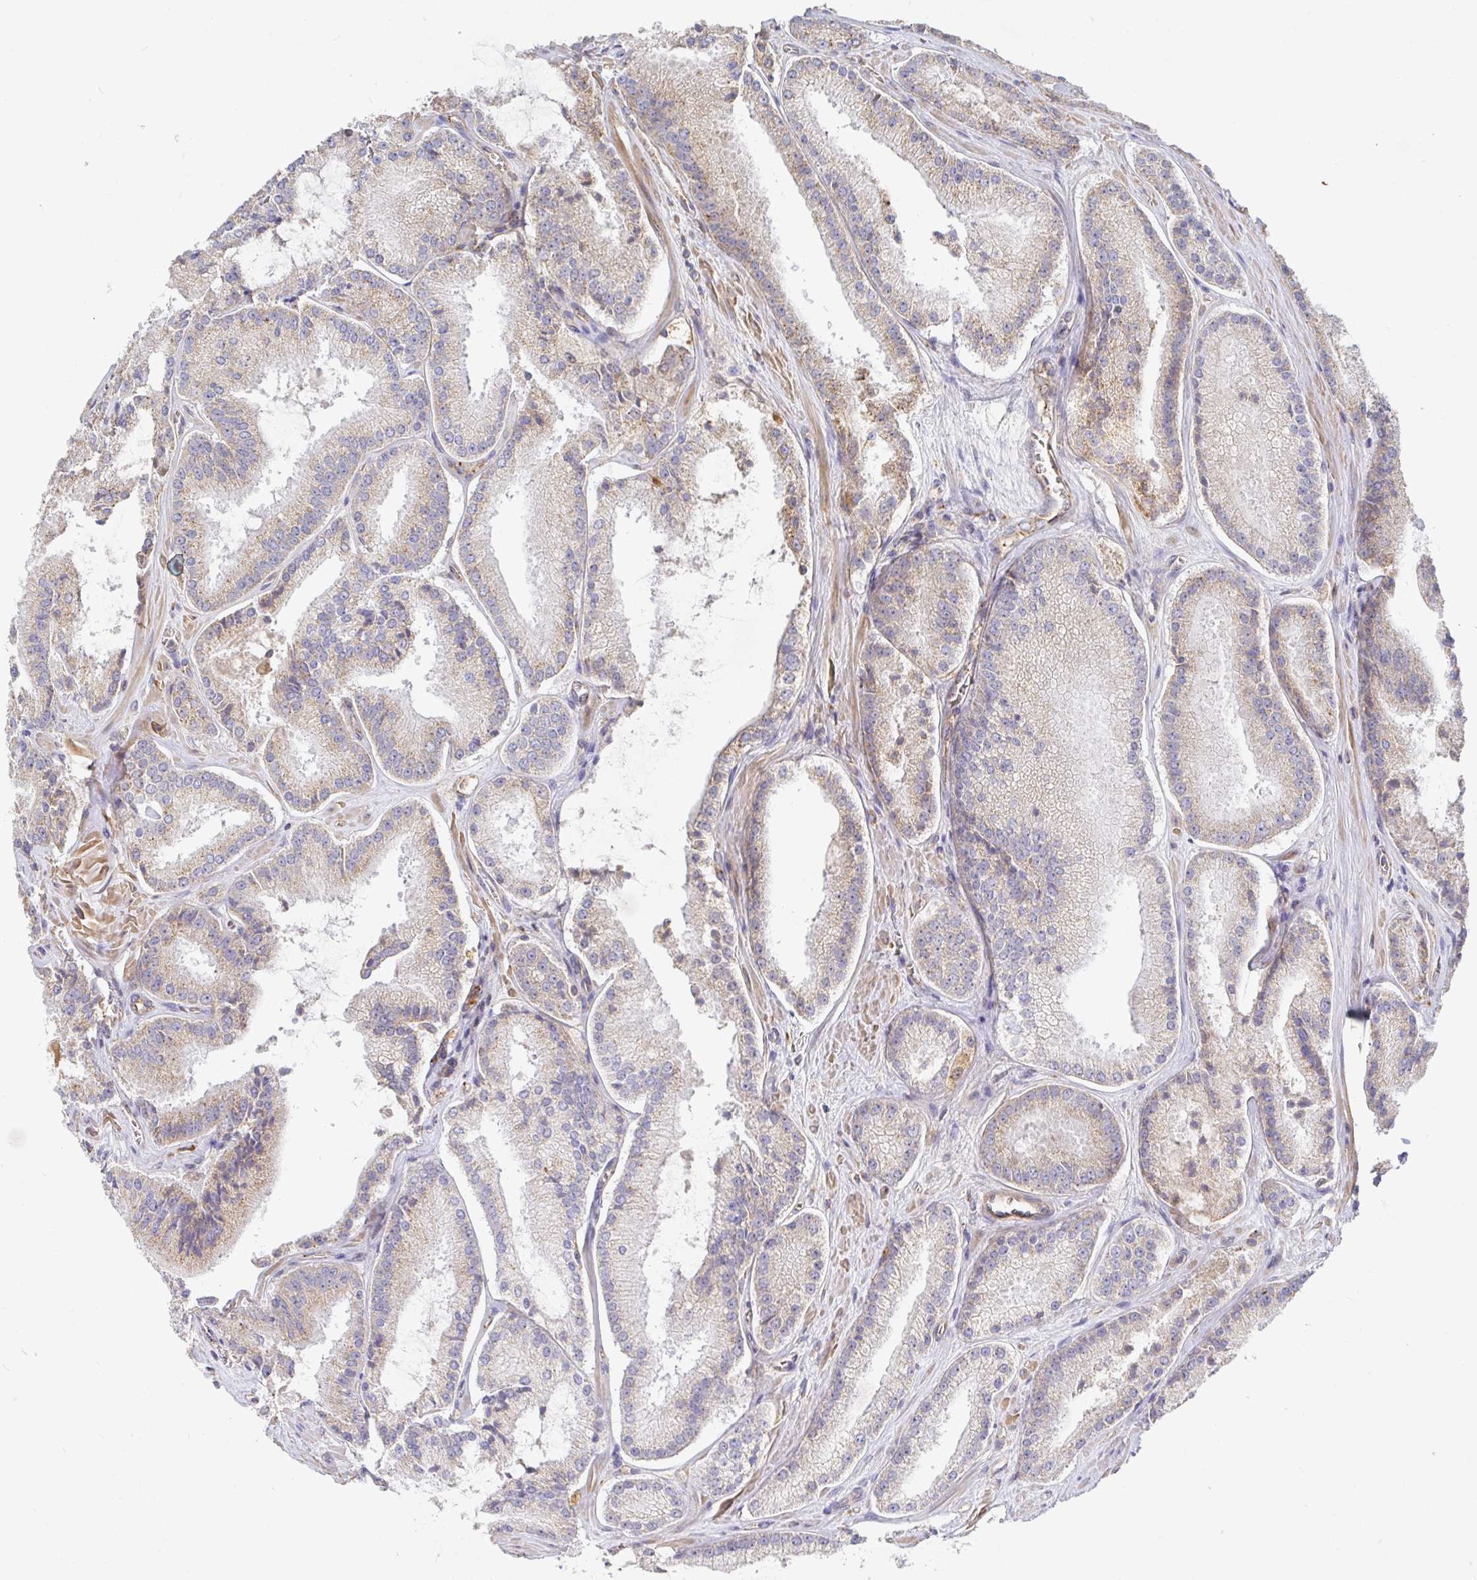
{"staining": {"intensity": "weak", "quantity": "25%-75%", "location": "cytoplasmic/membranous"}, "tissue": "prostate cancer", "cell_type": "Tumor cells", "image_type": "cancer", "snomed": [{"axis": "morphology", "description": "Adenocarcinoma, High grade"}, {"axis": "topography", "description": "Prostate"}], "caption": "This is a histology image of IHC staining of prostate cancer, which shows weak expression in the cytoplasmic/membranous of tumor cells.", "gene": "IRAK2", "patient": {"sex": "male", "age": 73}}